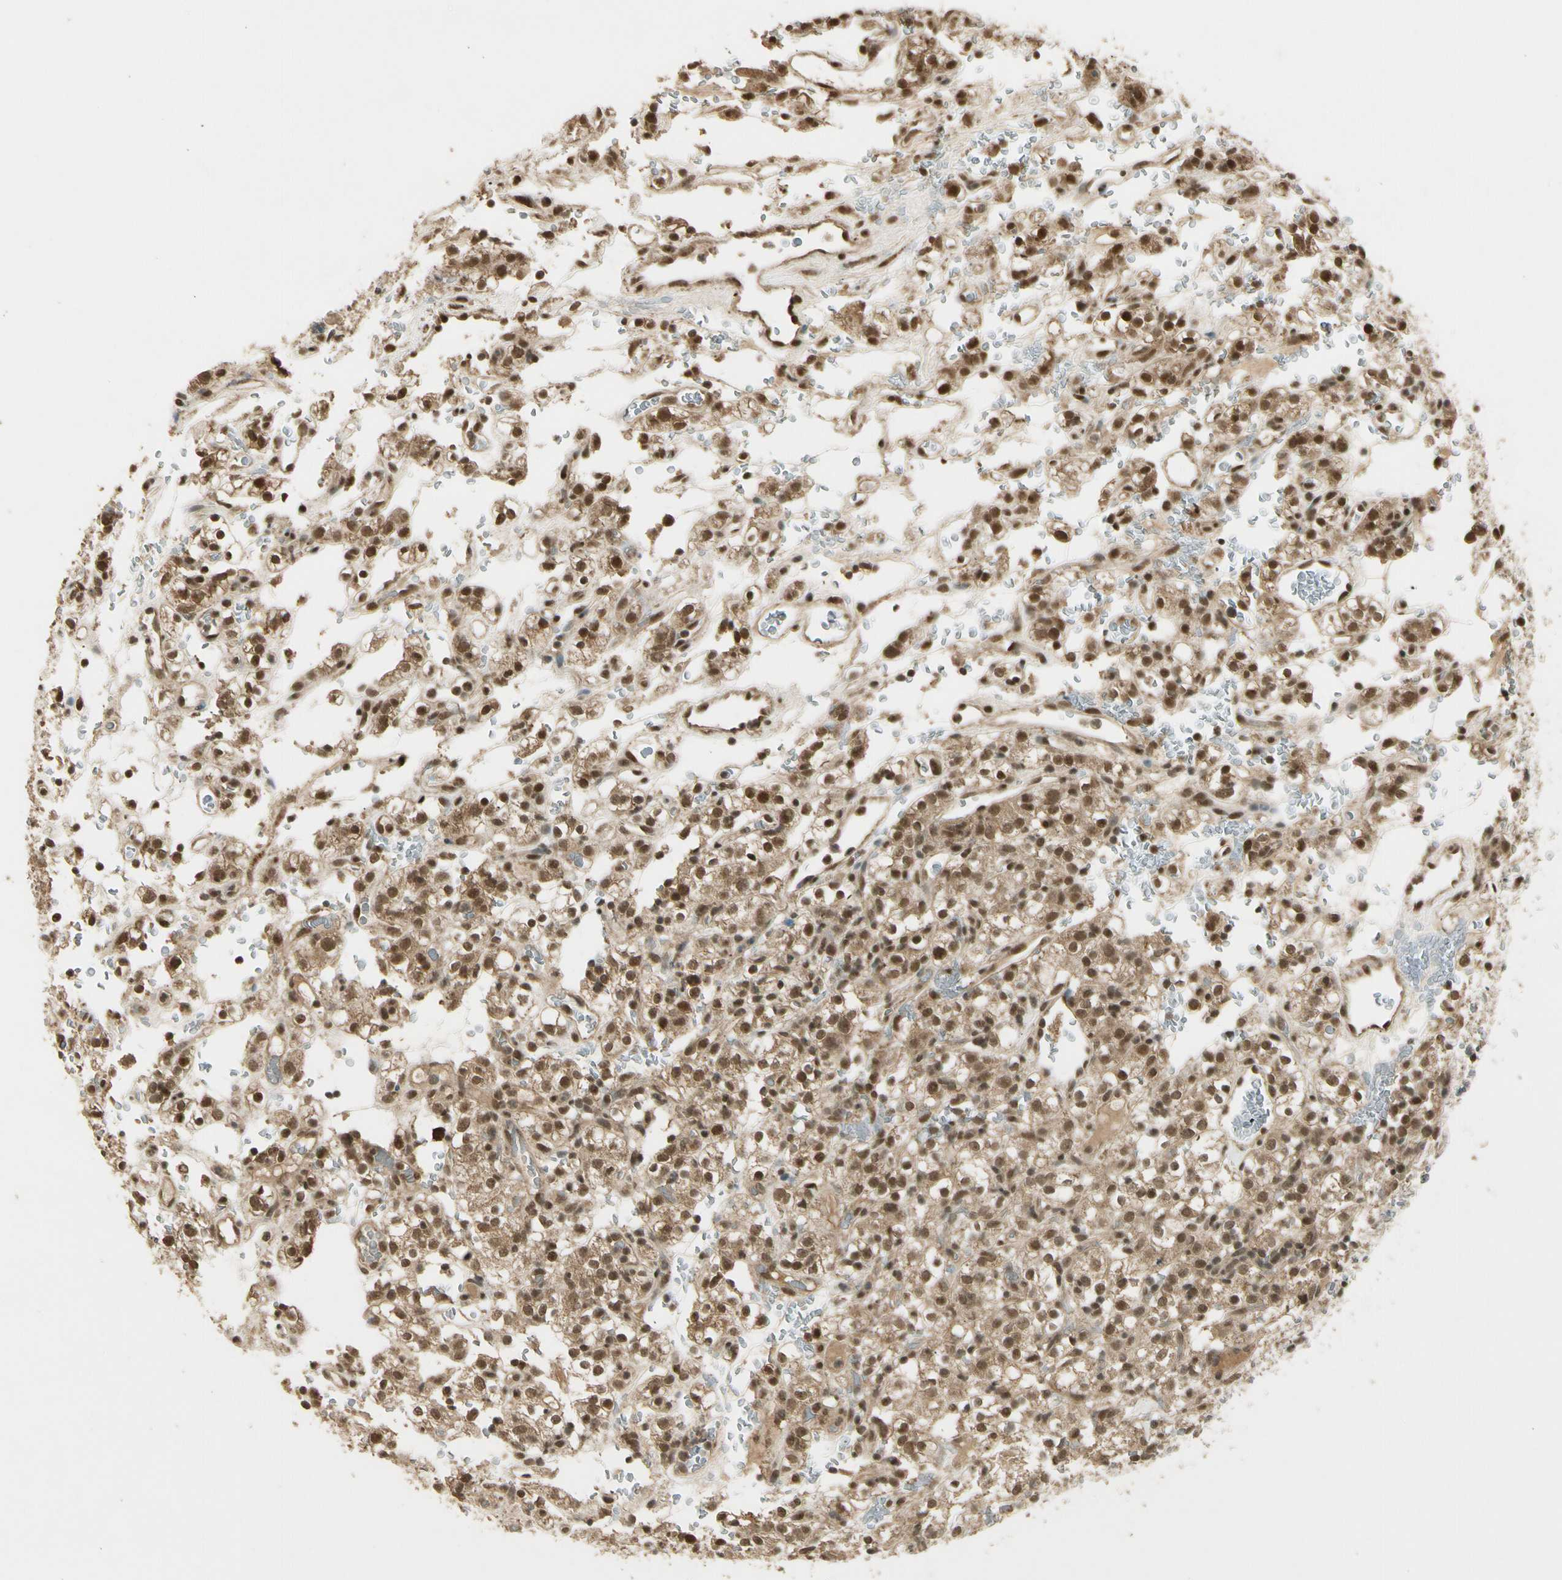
{"staining": {"intensity": "moderate", "quantity": ">75%", "location": "cytoplasmic/membranous,nuclear"}, "tissue": "renal cancer", "cell_type": "Tumor cells", "image_type": "cancer", "snomed": [{"axis": "morphology", "description": "Normal tissue, NOS"}, {"axis": "morphology", "description": "Adenocarcinoma, NOS"}, {"axis": "topography", "description": "Kidney"}], "caption": "Approximately >75% of tumor cells in renal cancer show moderate cytoplasmic/membranous and nuclear protein expression as visualized by brown immunohistochemical staining.", "gene": "ZNF135", "patient": {"sex": "female", "age": 72}}